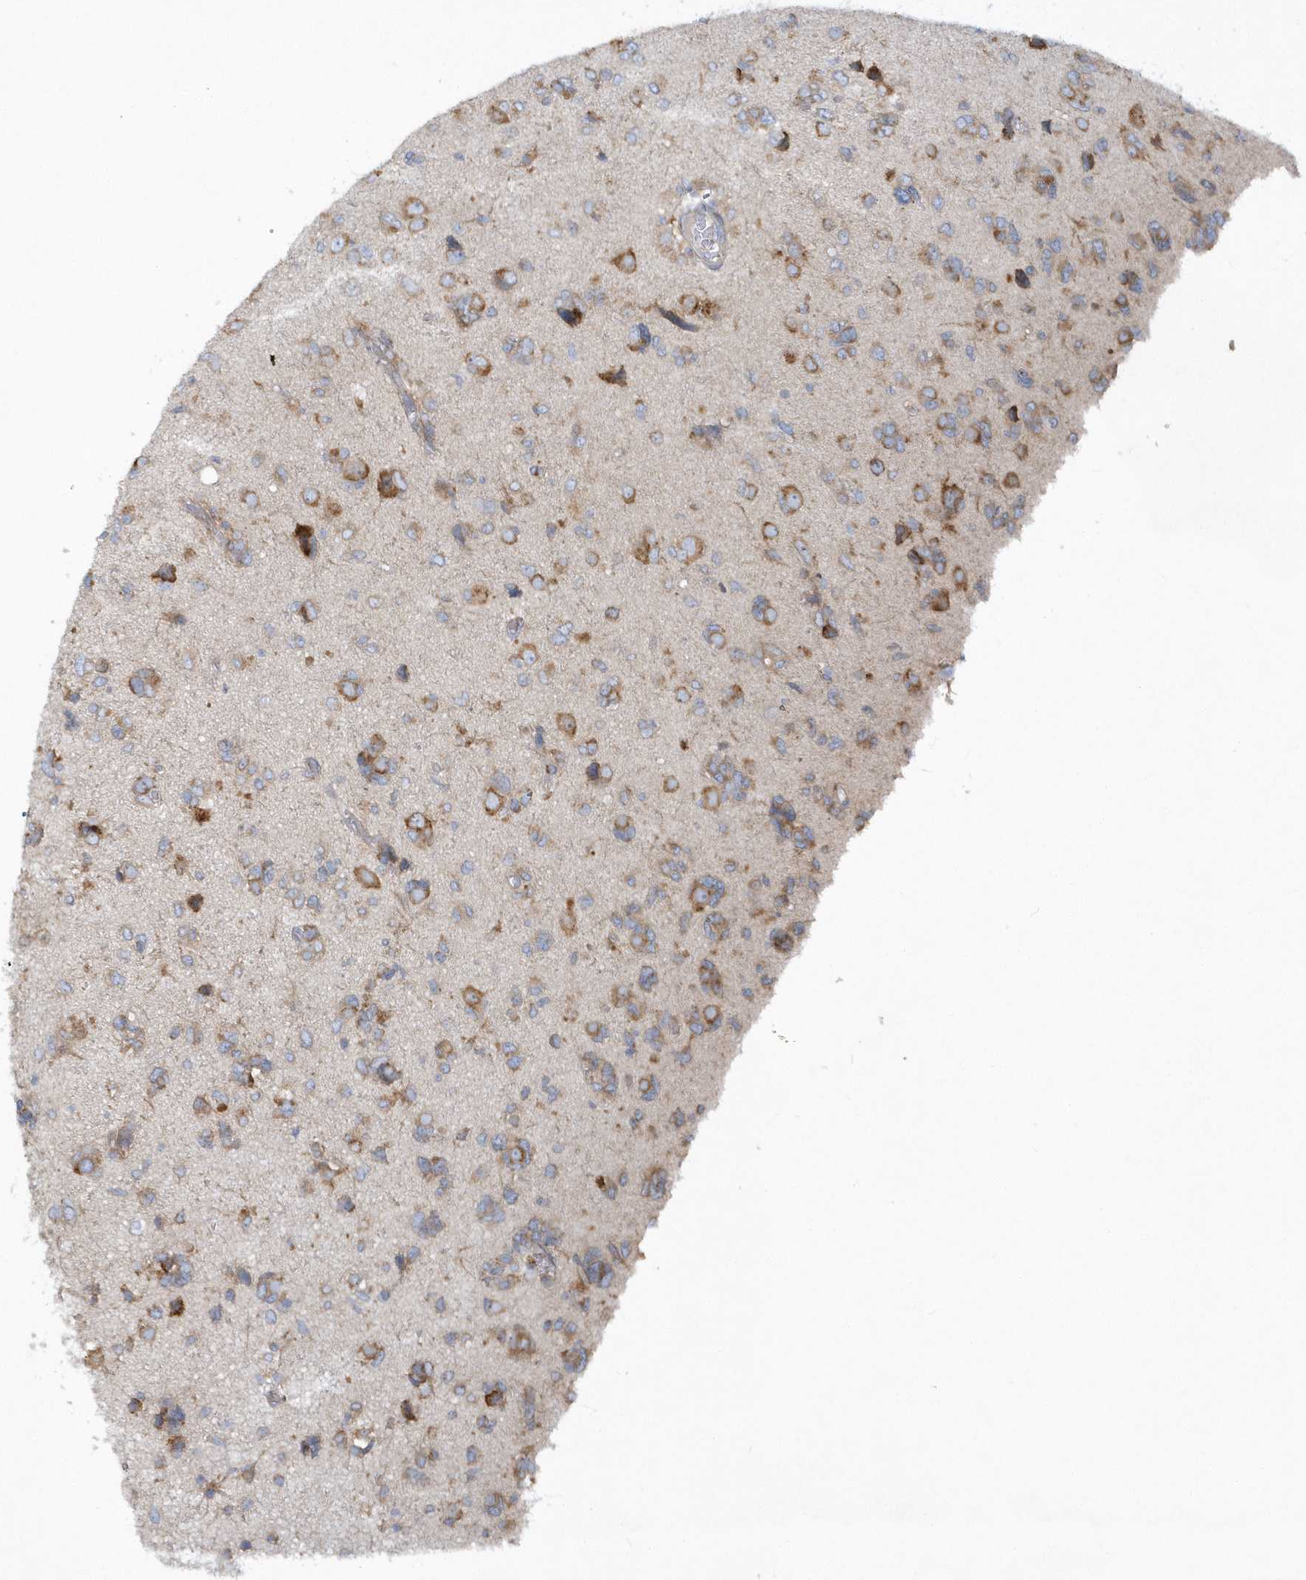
{"staining": {"intensity": "moderate", "quantity": "<25%", "location": "cytoplasmic/membranous"}, "tissue": "glioma", "cell_type": "Tumor cells", "image_type": "cancer", "snomed": [{"axis": "morphology", "description": "Glioma, malignant, High grade"}, {"axis": "topography", "description": "Brain"}], "caption": "The micrograph displays staining of malignant high-grade glioma, revealing moderate cytoplasmic/membranous protein staining (brown color) within tumor cells. (DAB (3,3'-diaminobenzidine) = brown stain, brightfield microscopy at high magnification).", "gene": "CNOT10", "patient": {"sex": "female", "age": 59}}